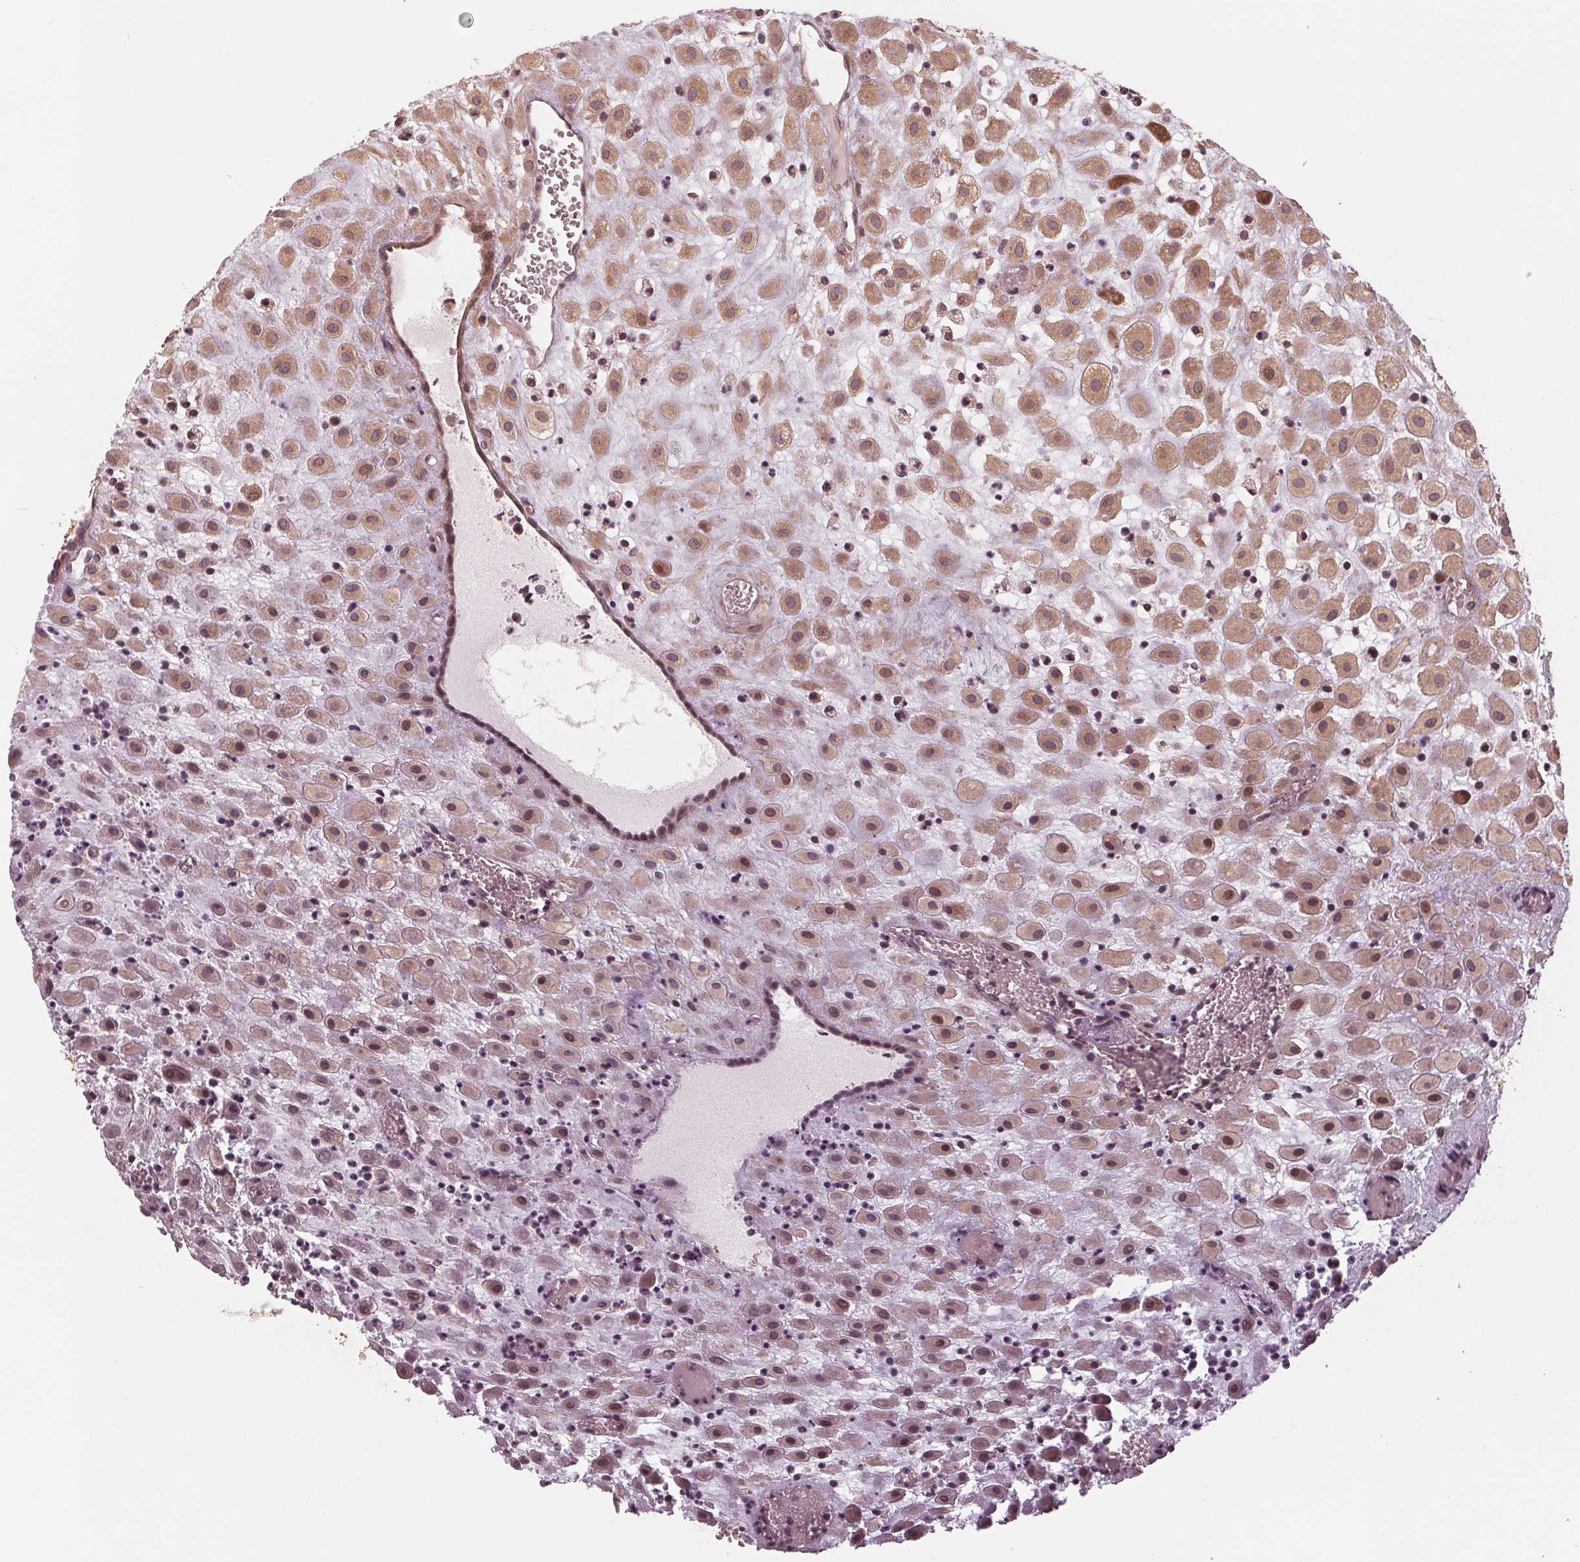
{"staining": {"intensity": "moderate", "quantity": ">75%", "location": "cytoplasmic/membranous,nuclear"}, "tissue": "placenta", "cell_type": "Decidual cells", "image_type": "normal", "snomed": [{"axis": "morphology", "description": "Normal tissue, NOS"}, {"axis": "topography", "description": "Placenta"}], "caption": "Moderate cytoplasmic/membranous,nuclear expression for a protein is identified in approximately >75% of decidual cells of benign placenta using IHC.", "gene": "ZNF471", "patient": {"sex": "female", "age": 24}}